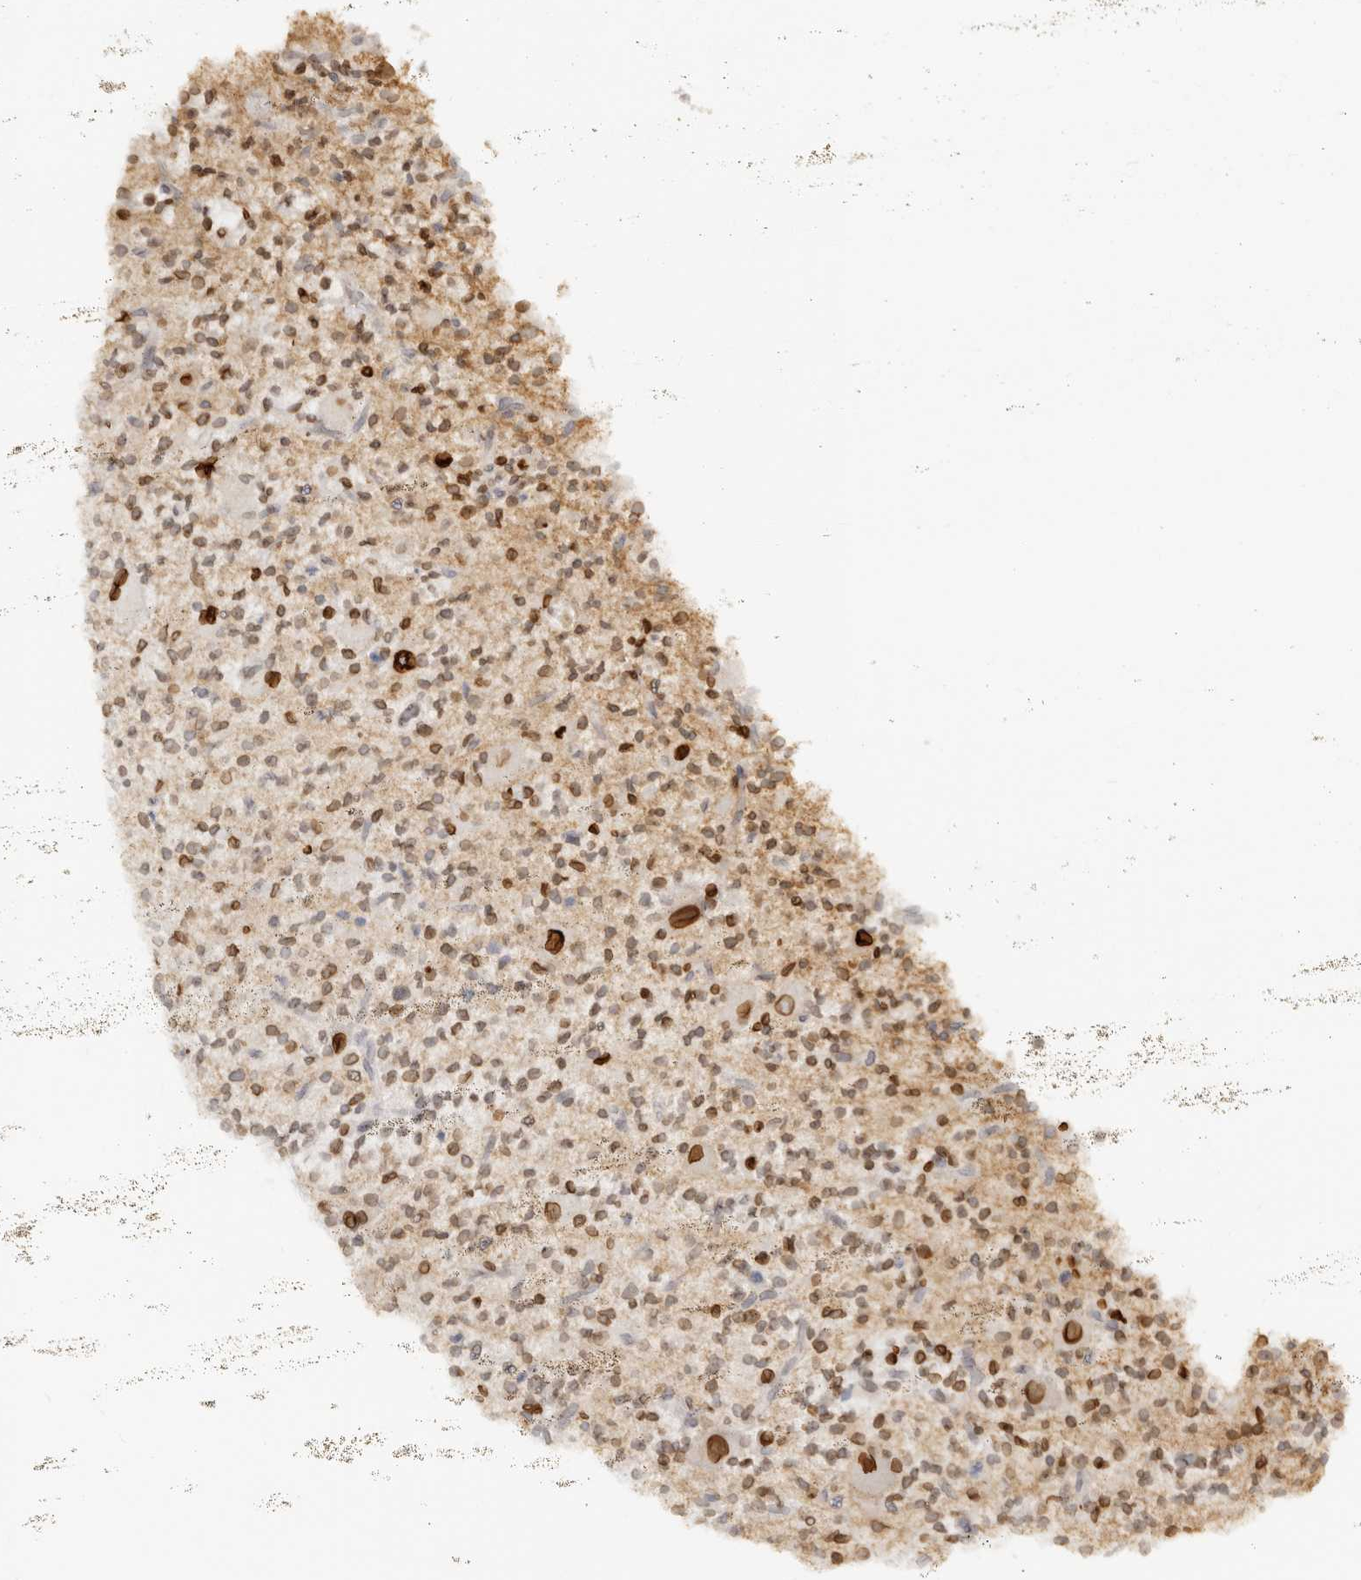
{"staining": {"intensity": "strong", "quantity": "25%-75%", "location": "cytoplasmic/membranous,nuclear"}, "tissue": "glioma", "cell_type": "Tumor cells", "image_type": "cancer", "snomed": [{"axis": "morphology", "description": "Glioma, malignant, High grade"}, {"axis": "topography", "description": "Brain"}], "caption": "Protein staining of high-grade glioma (malignant) tissue displays strong cytoplasmic/membranous and nuclear staining in about 25%-75% of tumor cells.", "gene": "NUP153", "patient": {"sex": "male", "age": 34}}